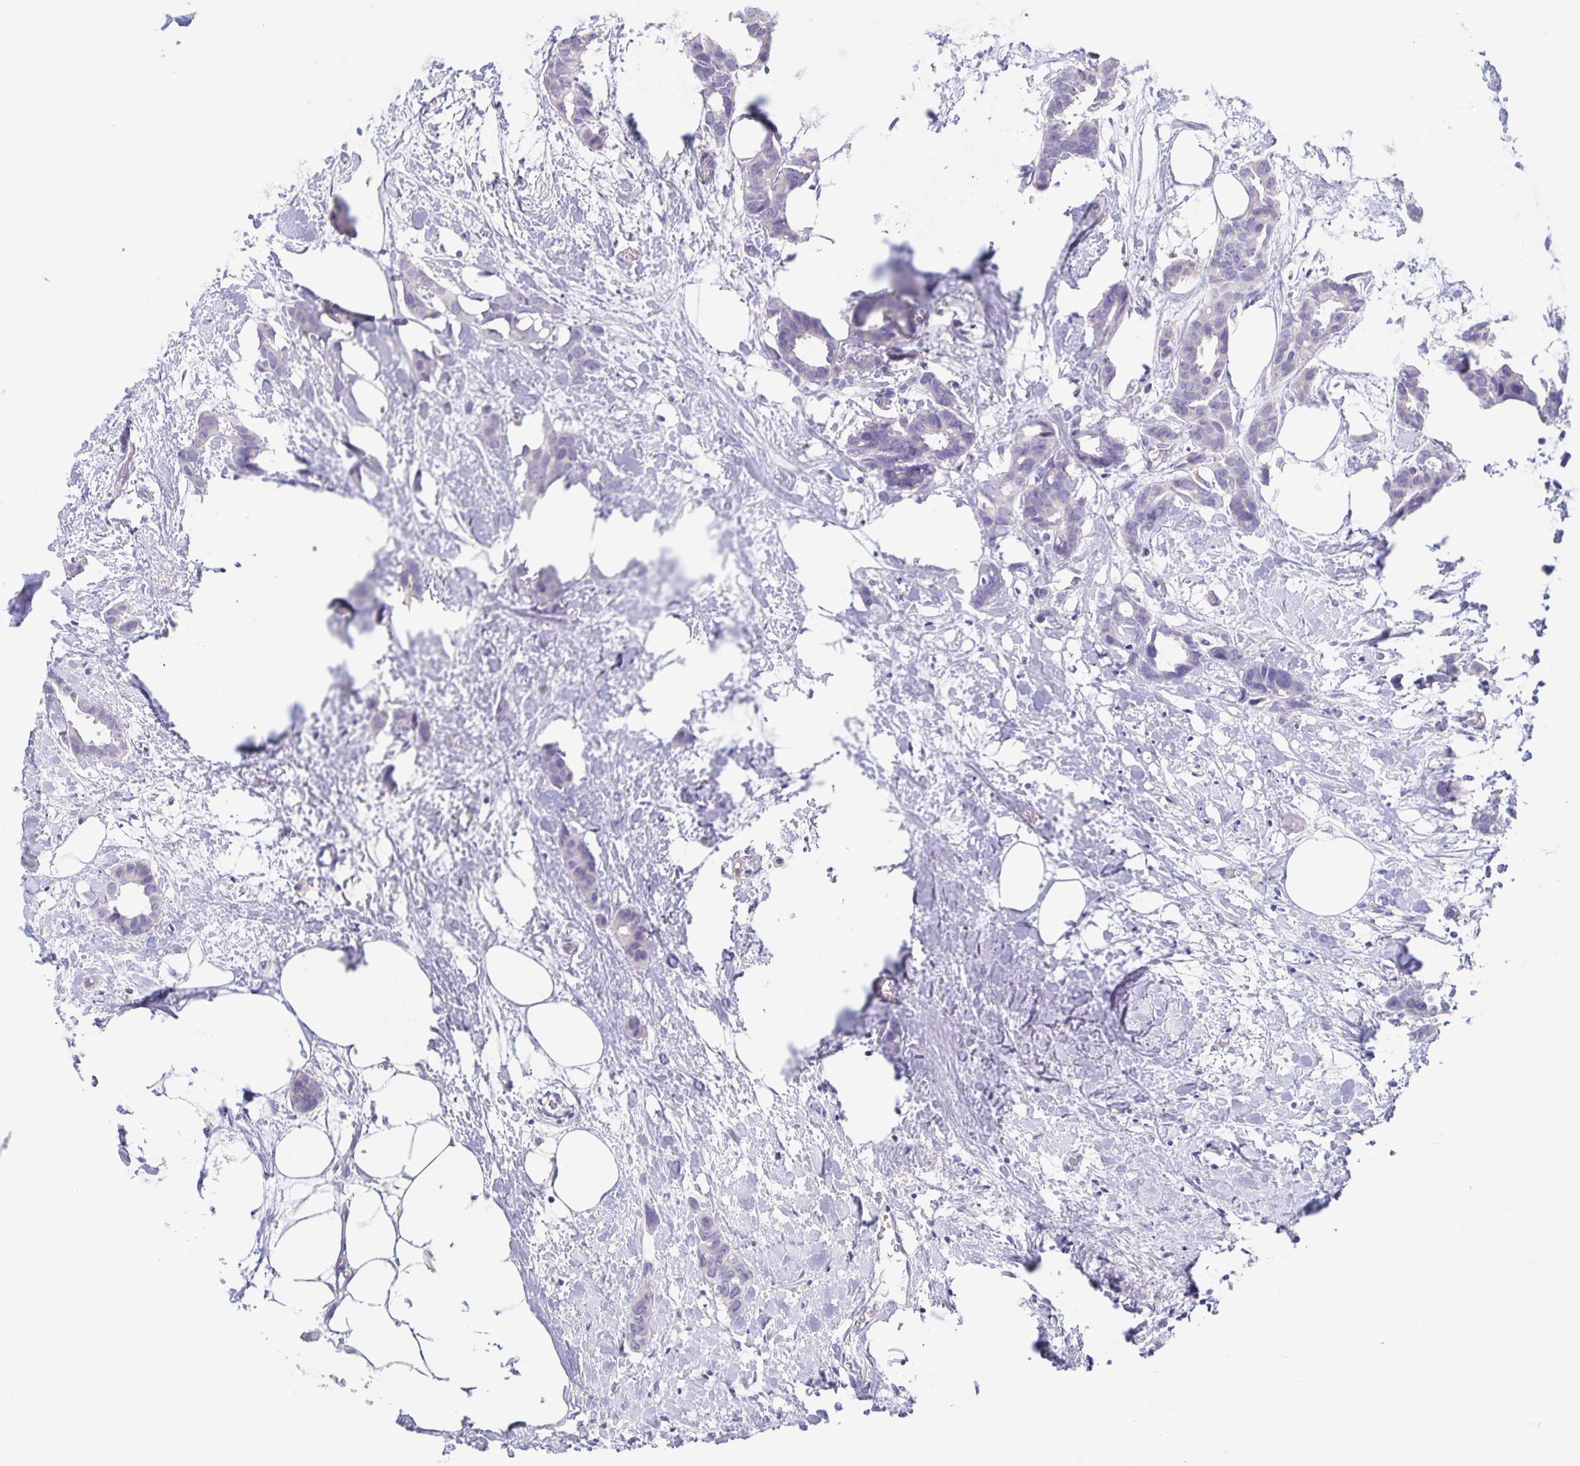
{"staining": {"intensity": "negative", "quantity": "none", "location": "none"}, "tissue": "breast cancer", "cell_type": "Tumor cells", "image_type": "cancer", "snomed": [{"axis": "morphology", "description": "Duct carcinoma"}, {"axis": "topography", "description": "Breast"}], "caption": "Histopathology image shows no protein staining in tumor cells of breast invasive ductal carcinoma tissue.", "gene": "DMBT1", "patient": {"sex": "female", "age": 62}}